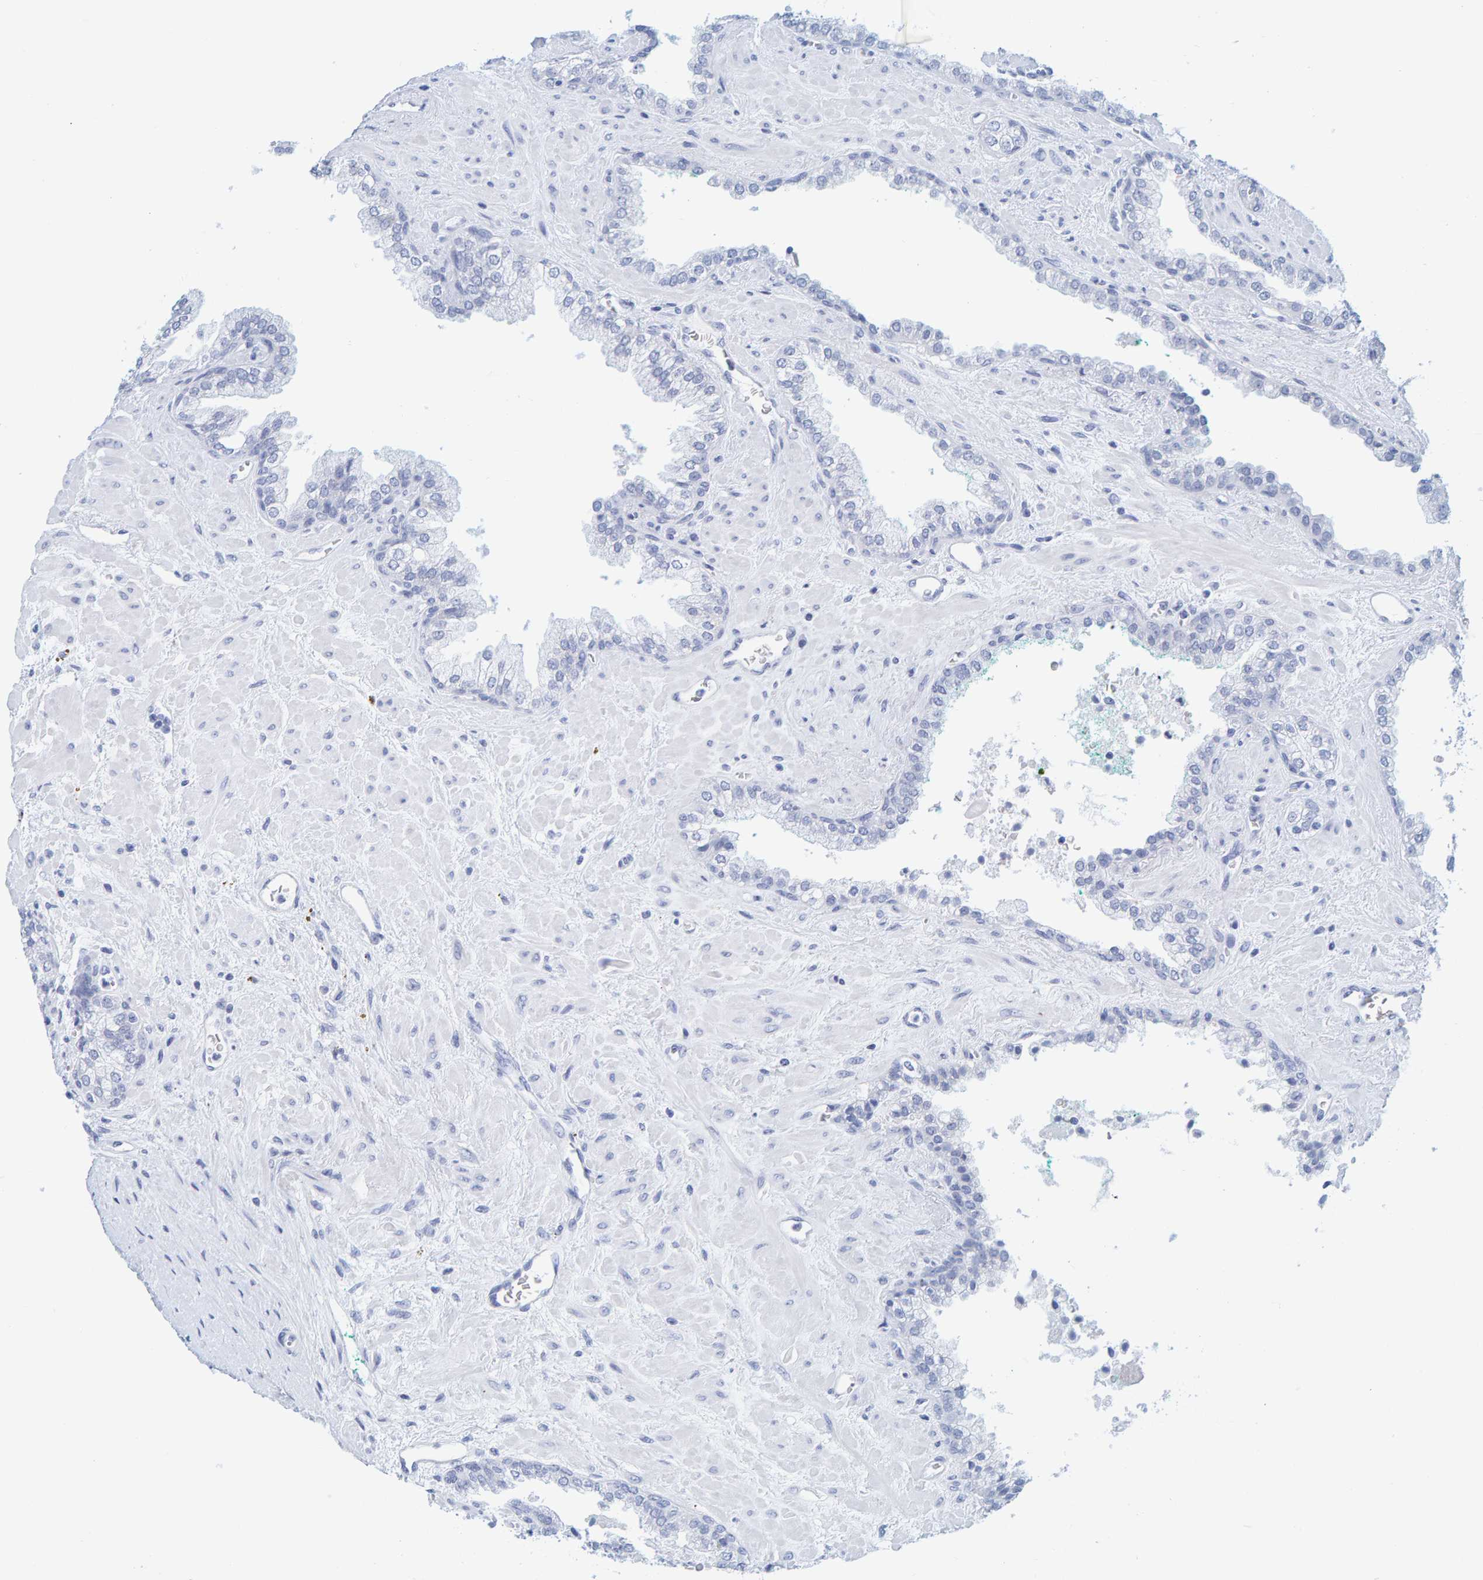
{"staining": {"intensity": "negative", "quantity": "none", "location": "none"}, "tissue": "prostate cancer", "cell_type": "Tumor cells", "image_type": "cancer", "snomed": [{"axis": "morphology", "description": "Adenocarcinoma, Low grade"}, {"axis": "topography", "description": "Prostate"}], "caption": "Tumor cells show no significant positivity in prostate cancer. (Brightfield microscopy of DAB (3,3'-diaminobenzidine) immunohistochemistry at high magnification).", "gene": "SFTPC", "patient": {"sex": "male", "age": 71}}